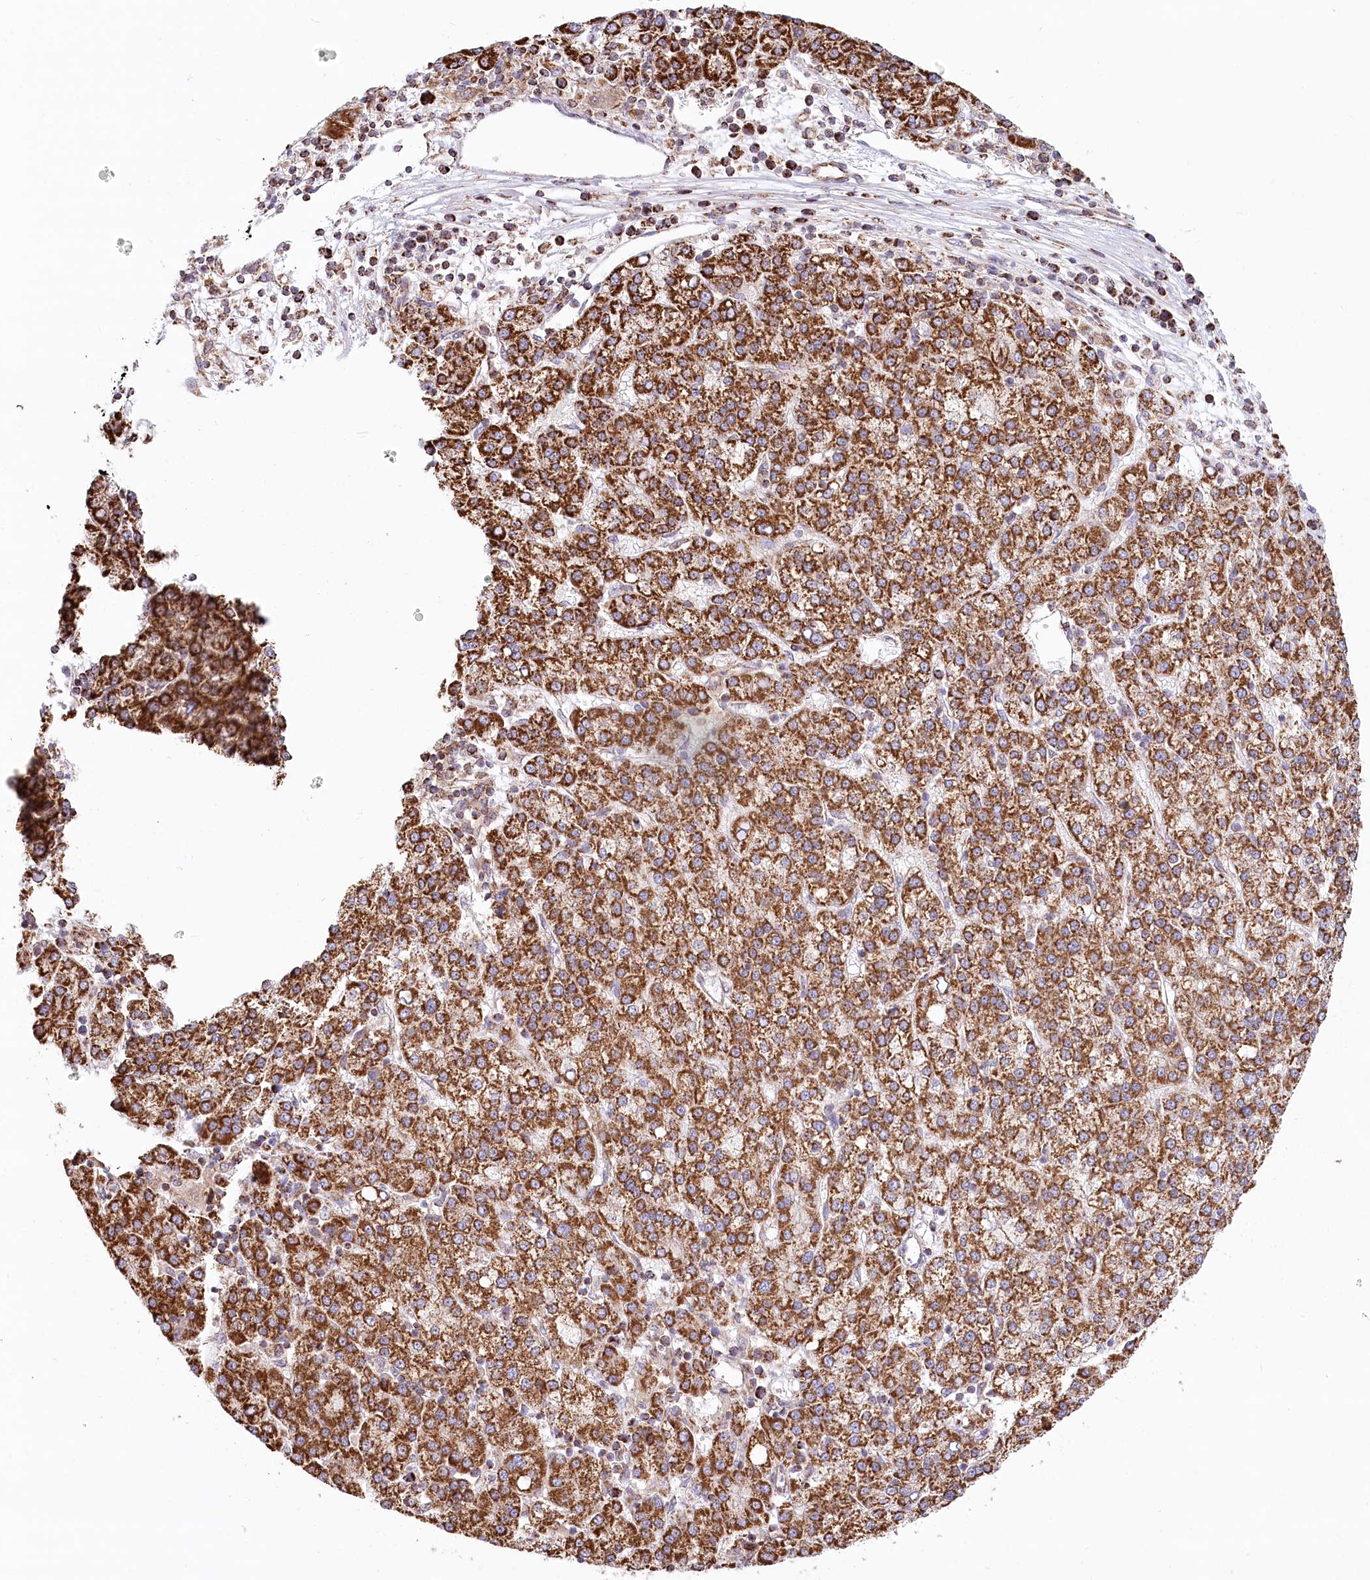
{"staining": {"intensity": "strong", "quantity": ">75%", "location": "cytoplasmic/membranous"}, "tissue": "liver cancer", "cell_type": "Tumor cells", "image_type": "cancer", "snomed": [{"axis": "morphology", "description": "Carcinoma, Hepatocellular, NOS"}, {"axis": "topography", "description": "Liver"}], "caption": "Hepatocellular carcinoma (liver) stained for a protein reveals strong cytoplasmic/membranous positivity in tumor cells.", "gene": "UMPS", "patient": {"sex": "female", "age": 58}}